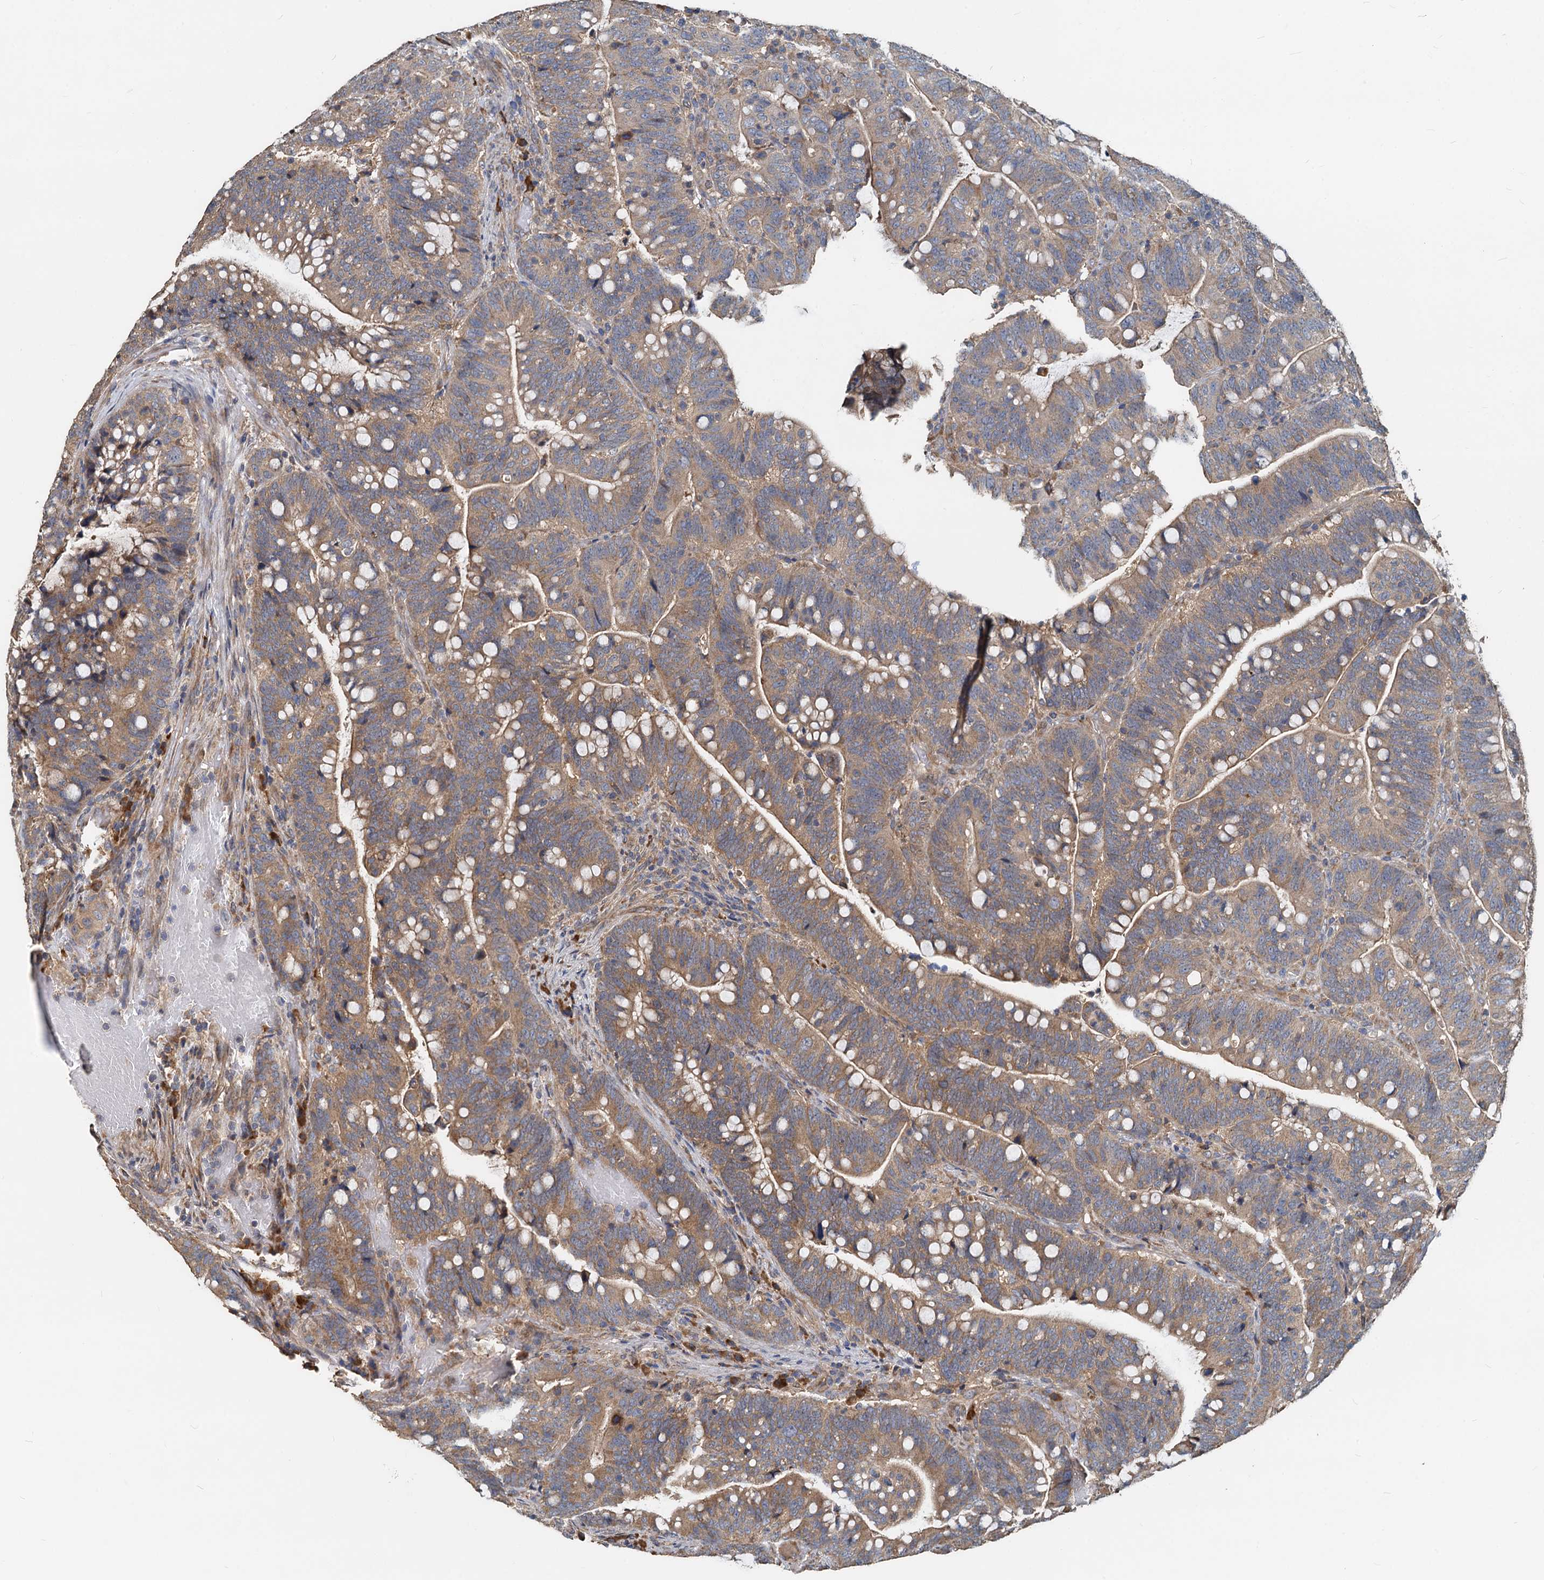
{"staining": {"intensity": "moderate", "quantity": "25%-75%", "location": "cytoplasmic/membranous"}, "tissue": "colorectal cancer", "cell_type": "Tumor cells", "image_type": "cancer", "snomed": [{"axis": "morphology", "description": "Normal tissue, NOS"}, {"axis": "morphology", "description": "Adenocarcinoma, NOS"}, {"axis": "topography", "description": "Colon"}], "caption": "Immunohistochemical staining of human adenocarcinoma (colorectal) exhibits medium levels of moderate cytoplasmic/membranous positivity in approximately 25%-75% of tumor cells.", "gene": "HYI", "patient": {"sex": "female", "age": 66}}